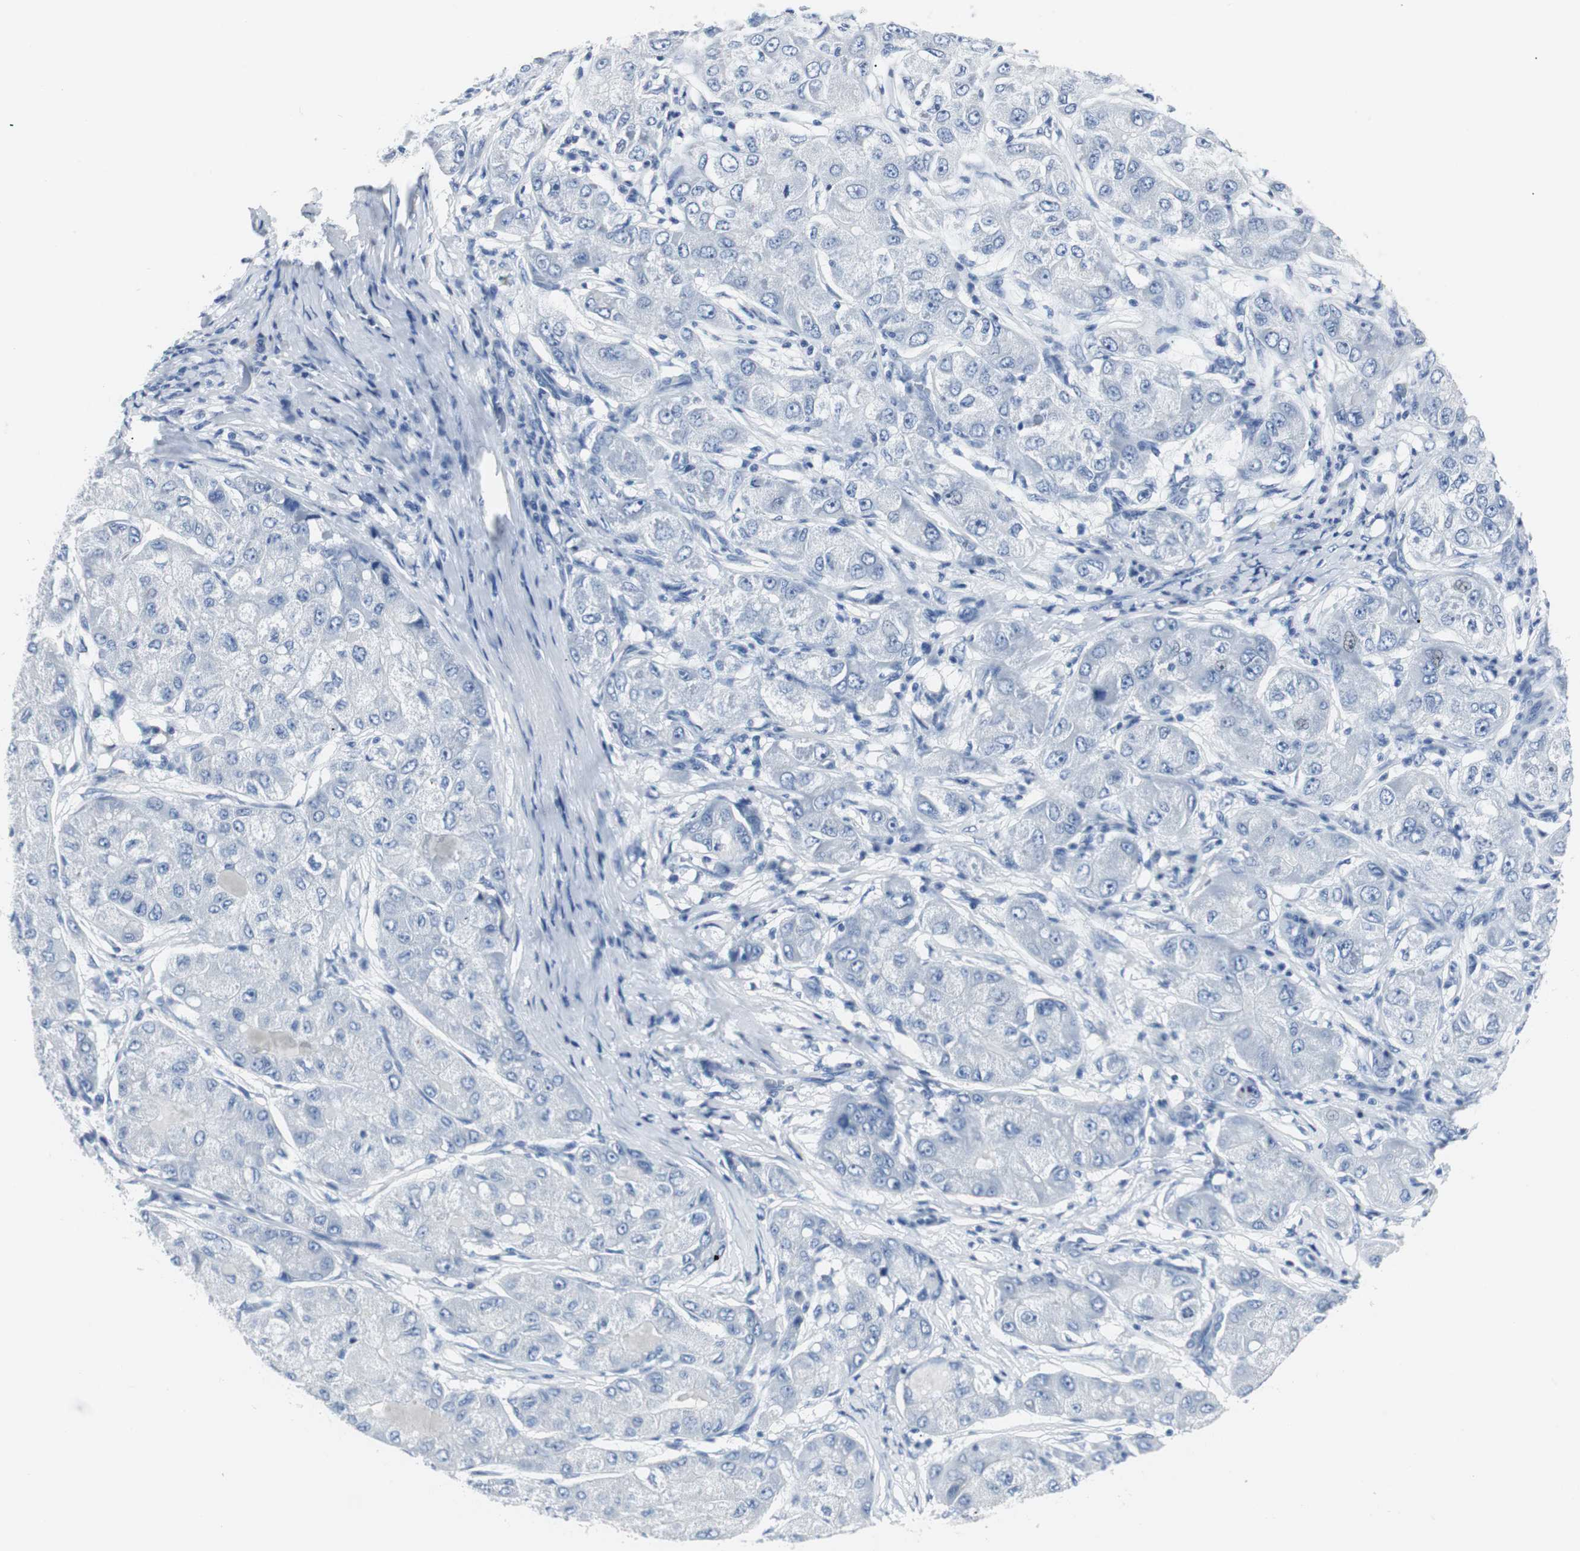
{"staining": {"intensity": "negative", "quantity": "none", "location": "none"}, "tissue": "liver cancer", "cell_type": "Tumor cells", "image_type": "cancer", "snomed": [{"axis": "morphology", "description": "Carcinoma, Hepatocellular, NOS"}, {"axis": "topography", "description": "Liver"}], "caption": "Immunohistochemical staining of human hepatocellular carcinoma (liver) reveals no significant positivity in tumor cells.", "gene": "GAP43", "patient": {"sex": "male", "age": 80}}